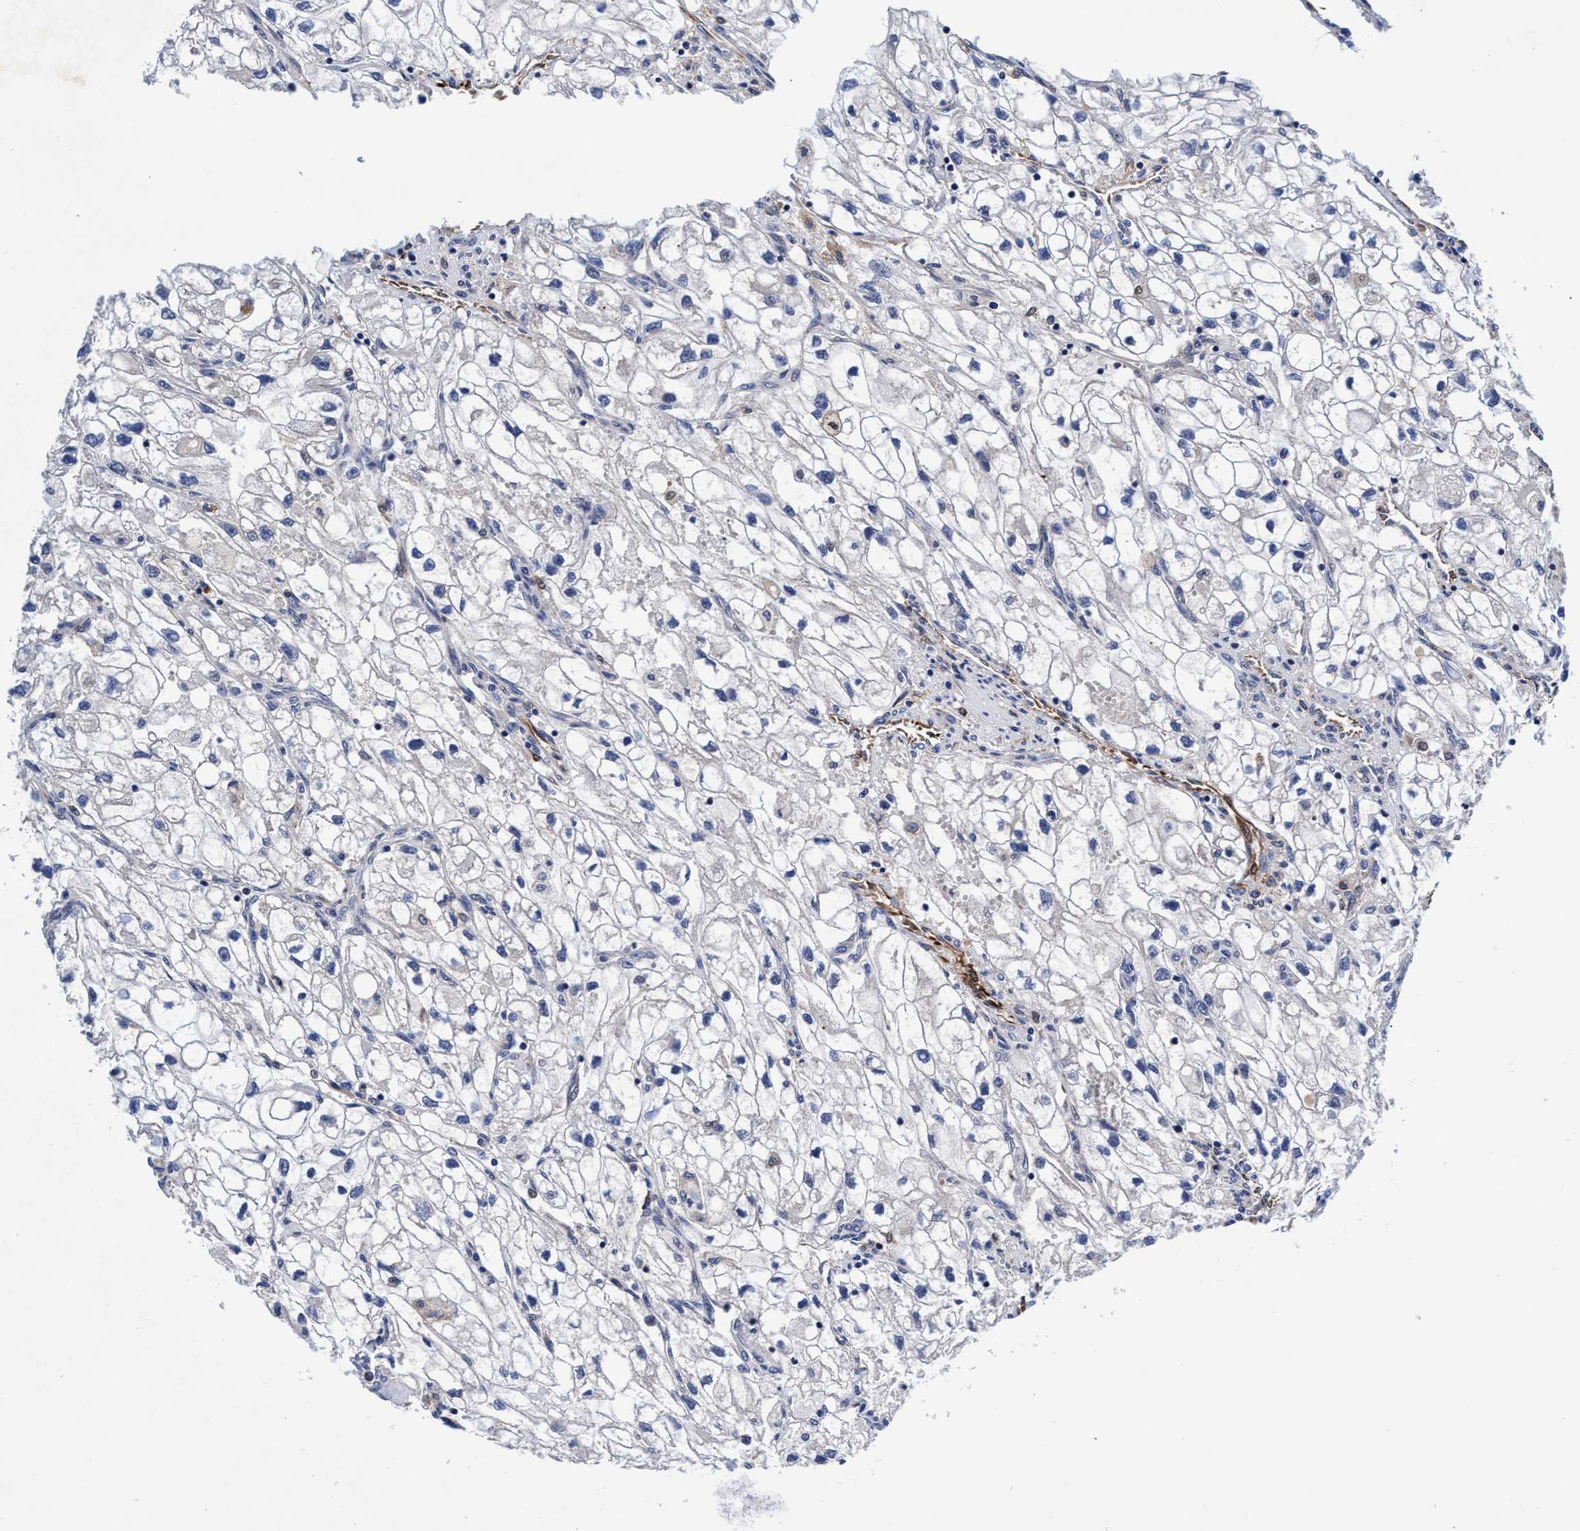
{"staining": {"intensity": "negative", "quantity": "none", "location": "none"}, "tissue": "renal cancer", "cell_type": "Tumor cells", "image_type": "cancer", "snomed": [{"axis": "morphology", "description": "Adenocarcinoma, NOS"}, {"axis": "topography", "description": "Kidney"}], "caption": "Immunohistochemical staining of human renal cancer (adenocarcinoma) reveals no significant staining in tumor cells.", "gene": "UBALD2", "patient": {"sex": "female", "age": 70}}